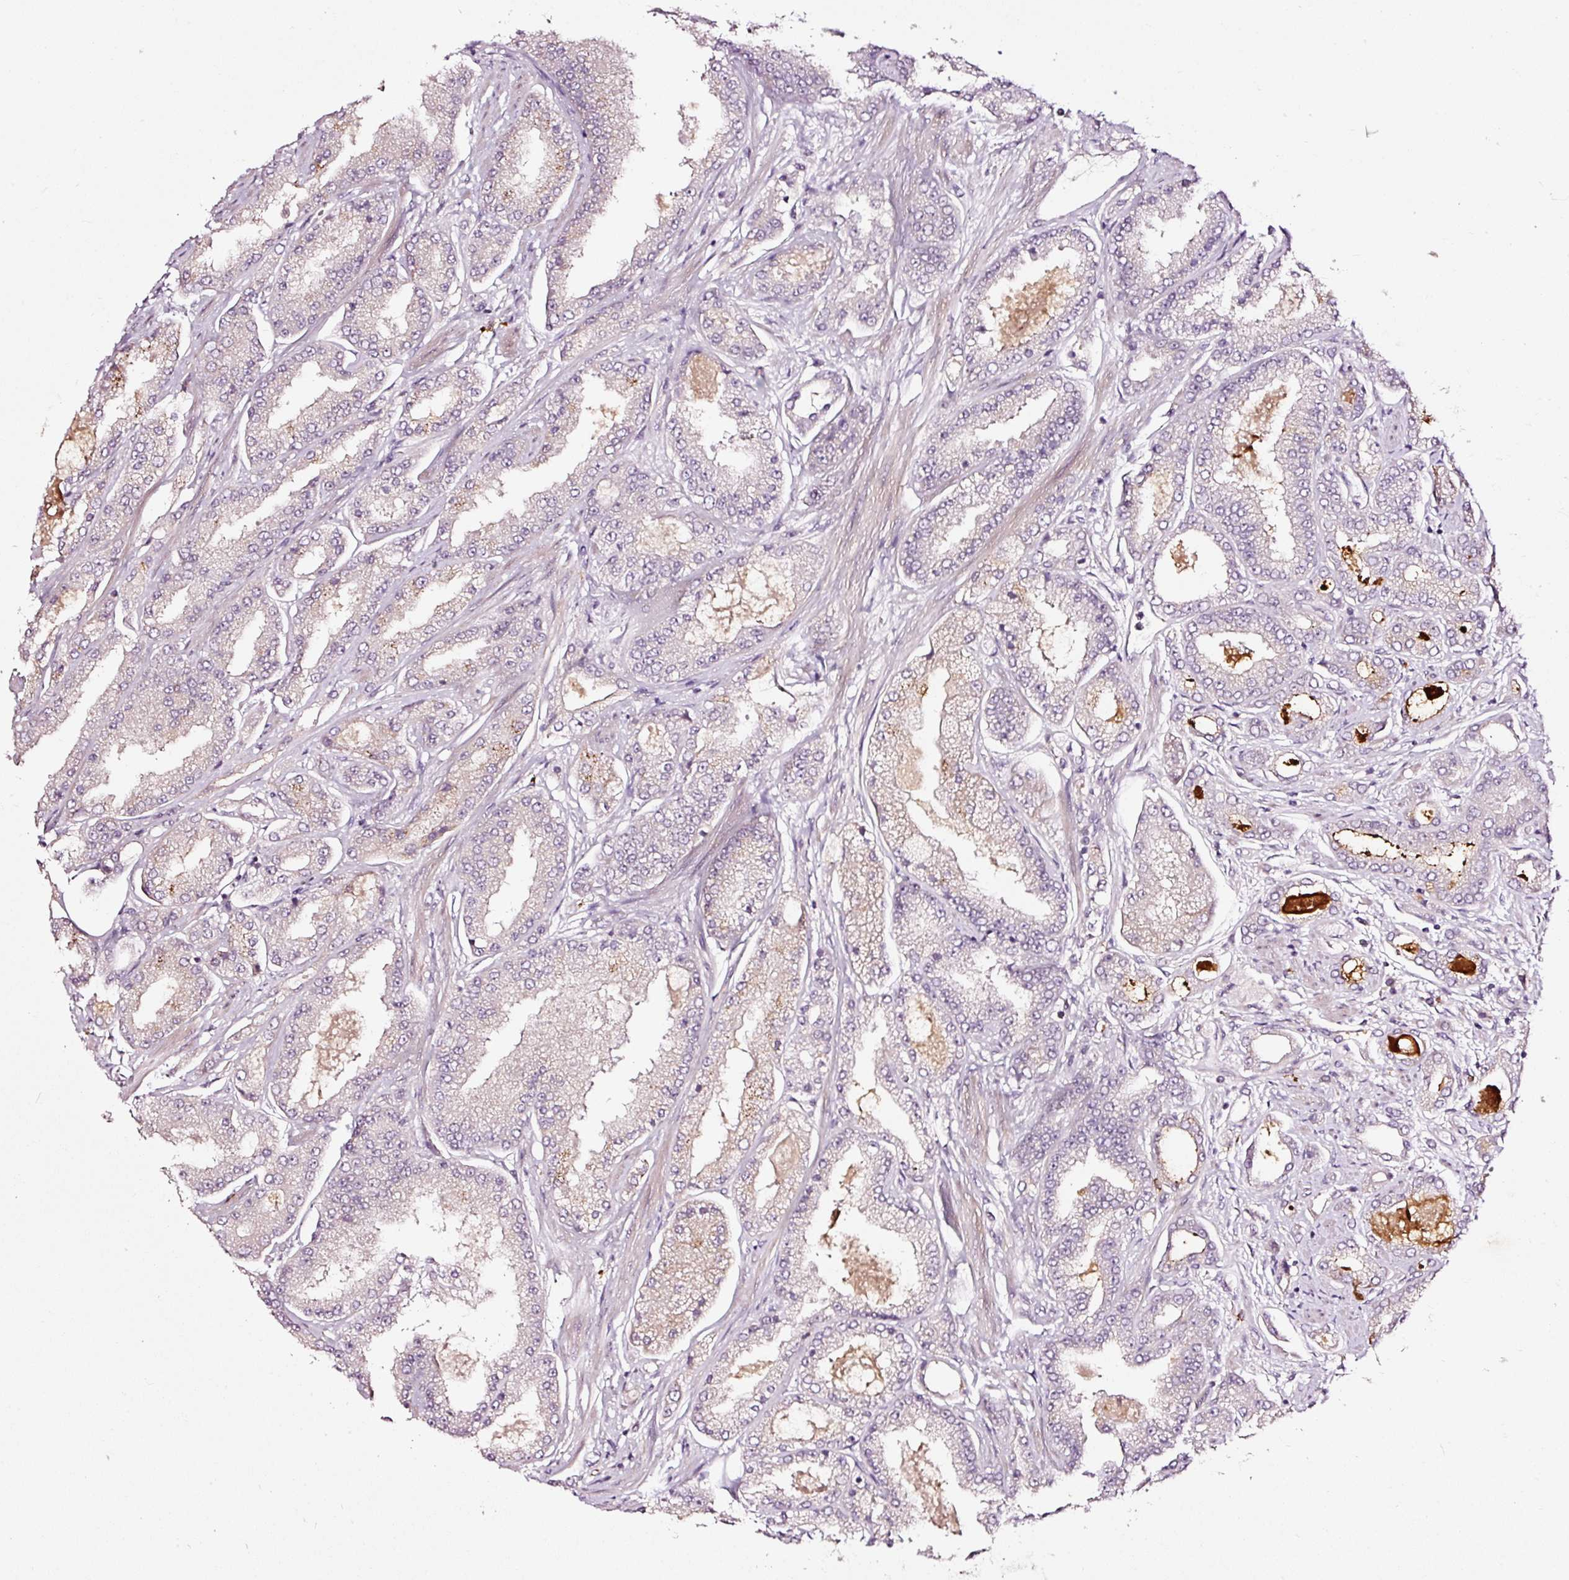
{"staining": {"intensity": "negative", "quantity": "none", "location": "none"}, "tissue": "prostate cancer", "cell_type": "Tumor cells", "image_type": "cancer", "snomed": [{"axis": "morphology", "description": "Adenocarcinoma, High grade"}, {"axis": "topography", "description": "Prostate"}], "caption": "Immunohistochemistry image of prostate cancer (adenocarcinoma (high-grade)) stained for a protein (brown), which exhibits no staining in tumor cells.", "gene": "UTP14A", "patient": {"sex": "male", "age": 69}}